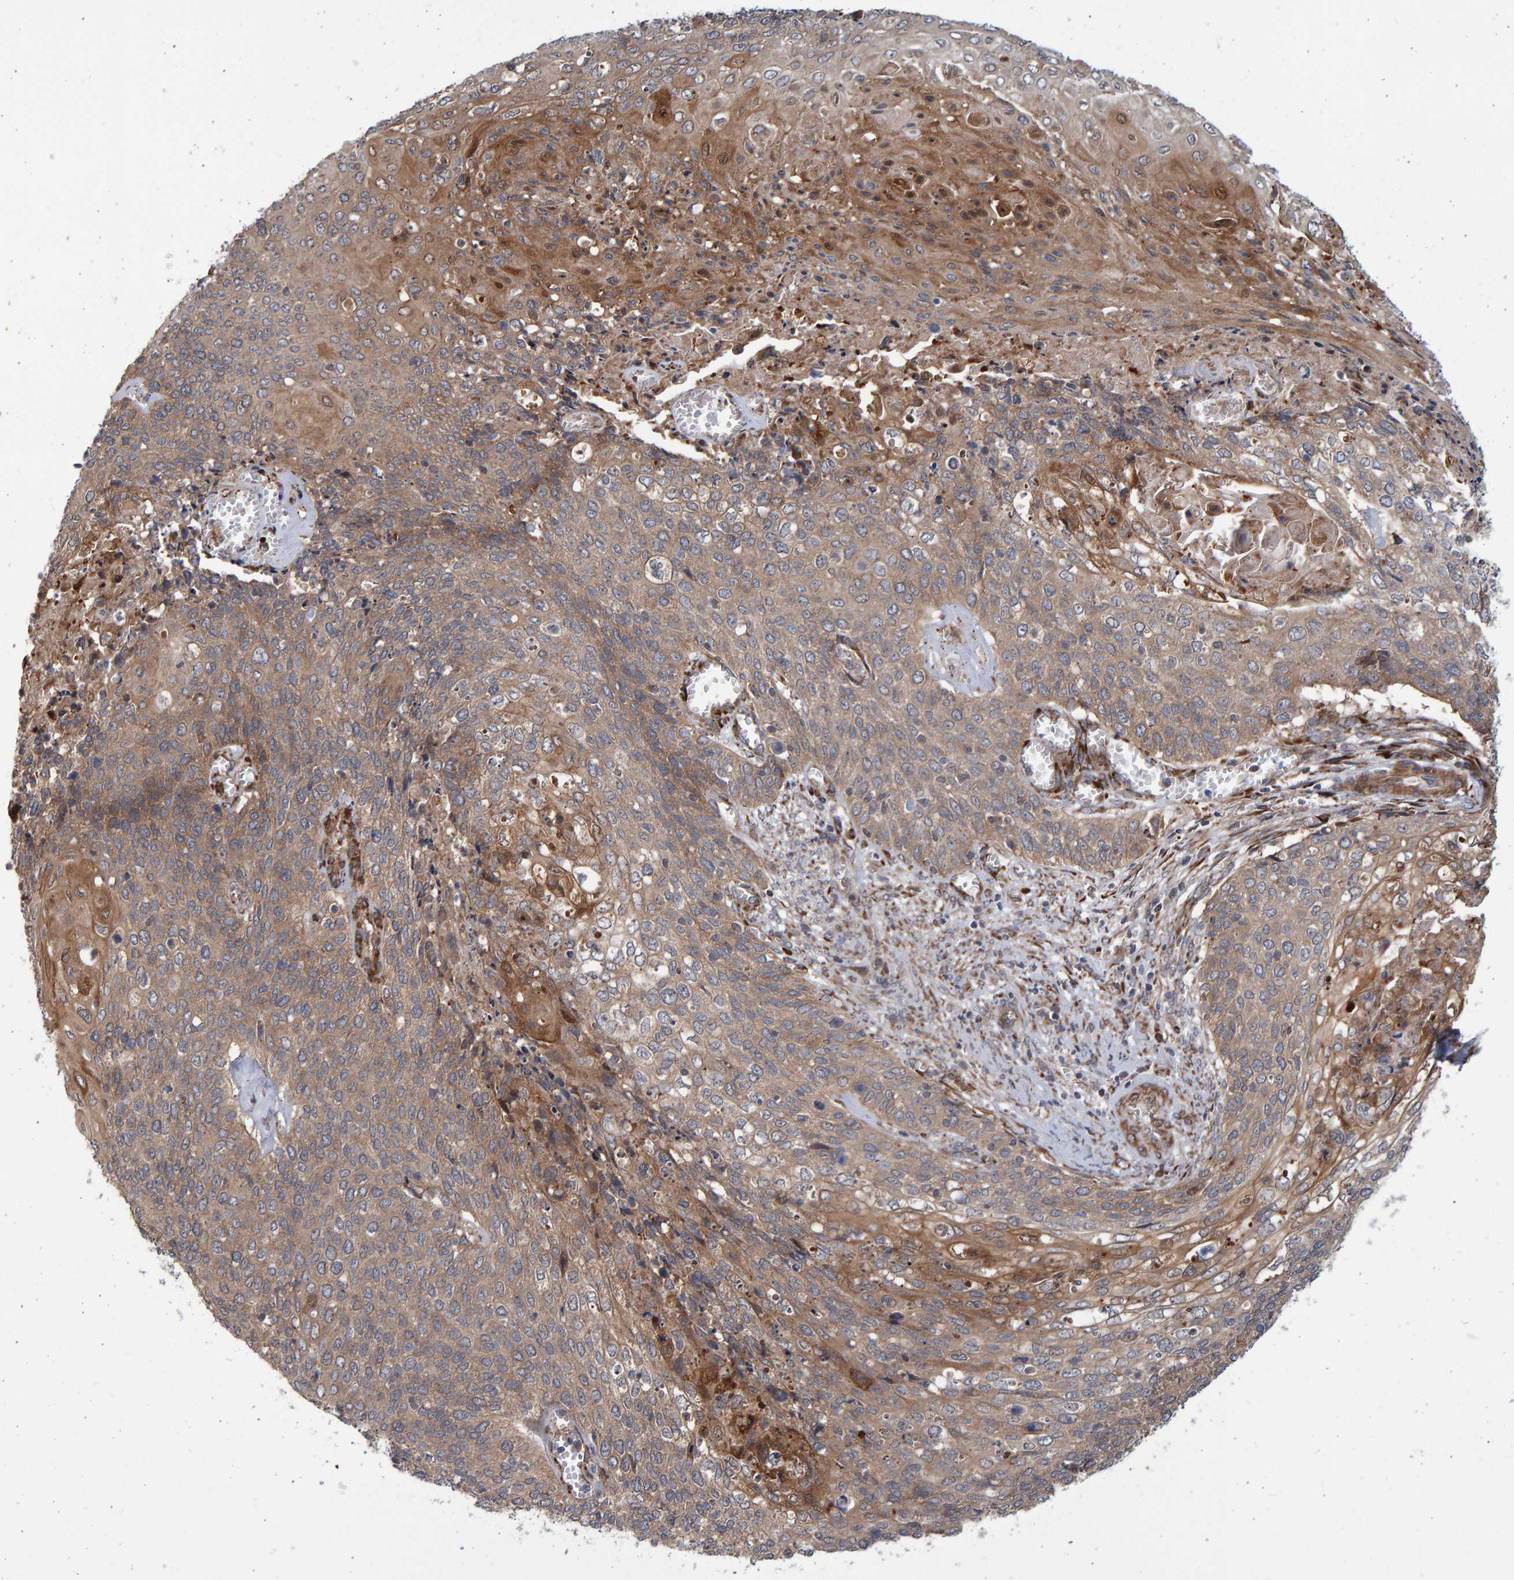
{"staining": {"intensity": "moderate", "quantity": ">75%", "location": "cytoplasmic/membranous"}, "tissue": "cervical cancer", "cell_type": "Tumor cells", "image_type": "cancer", "snomed": [{"axis": "morphology", "description": "Squamous cell carcinoma, NOS"}, {"axis": "topography", "description": "Cervix"}], "caption": "Human cervical squamous cell carcinoma stained for a protein (brown) reveals moderate cytoplasmic/membranous positive staining in approximately >75% of tumor cells.", "gene": "LRBA", "patient": {"sex": "female", "age": 39}}